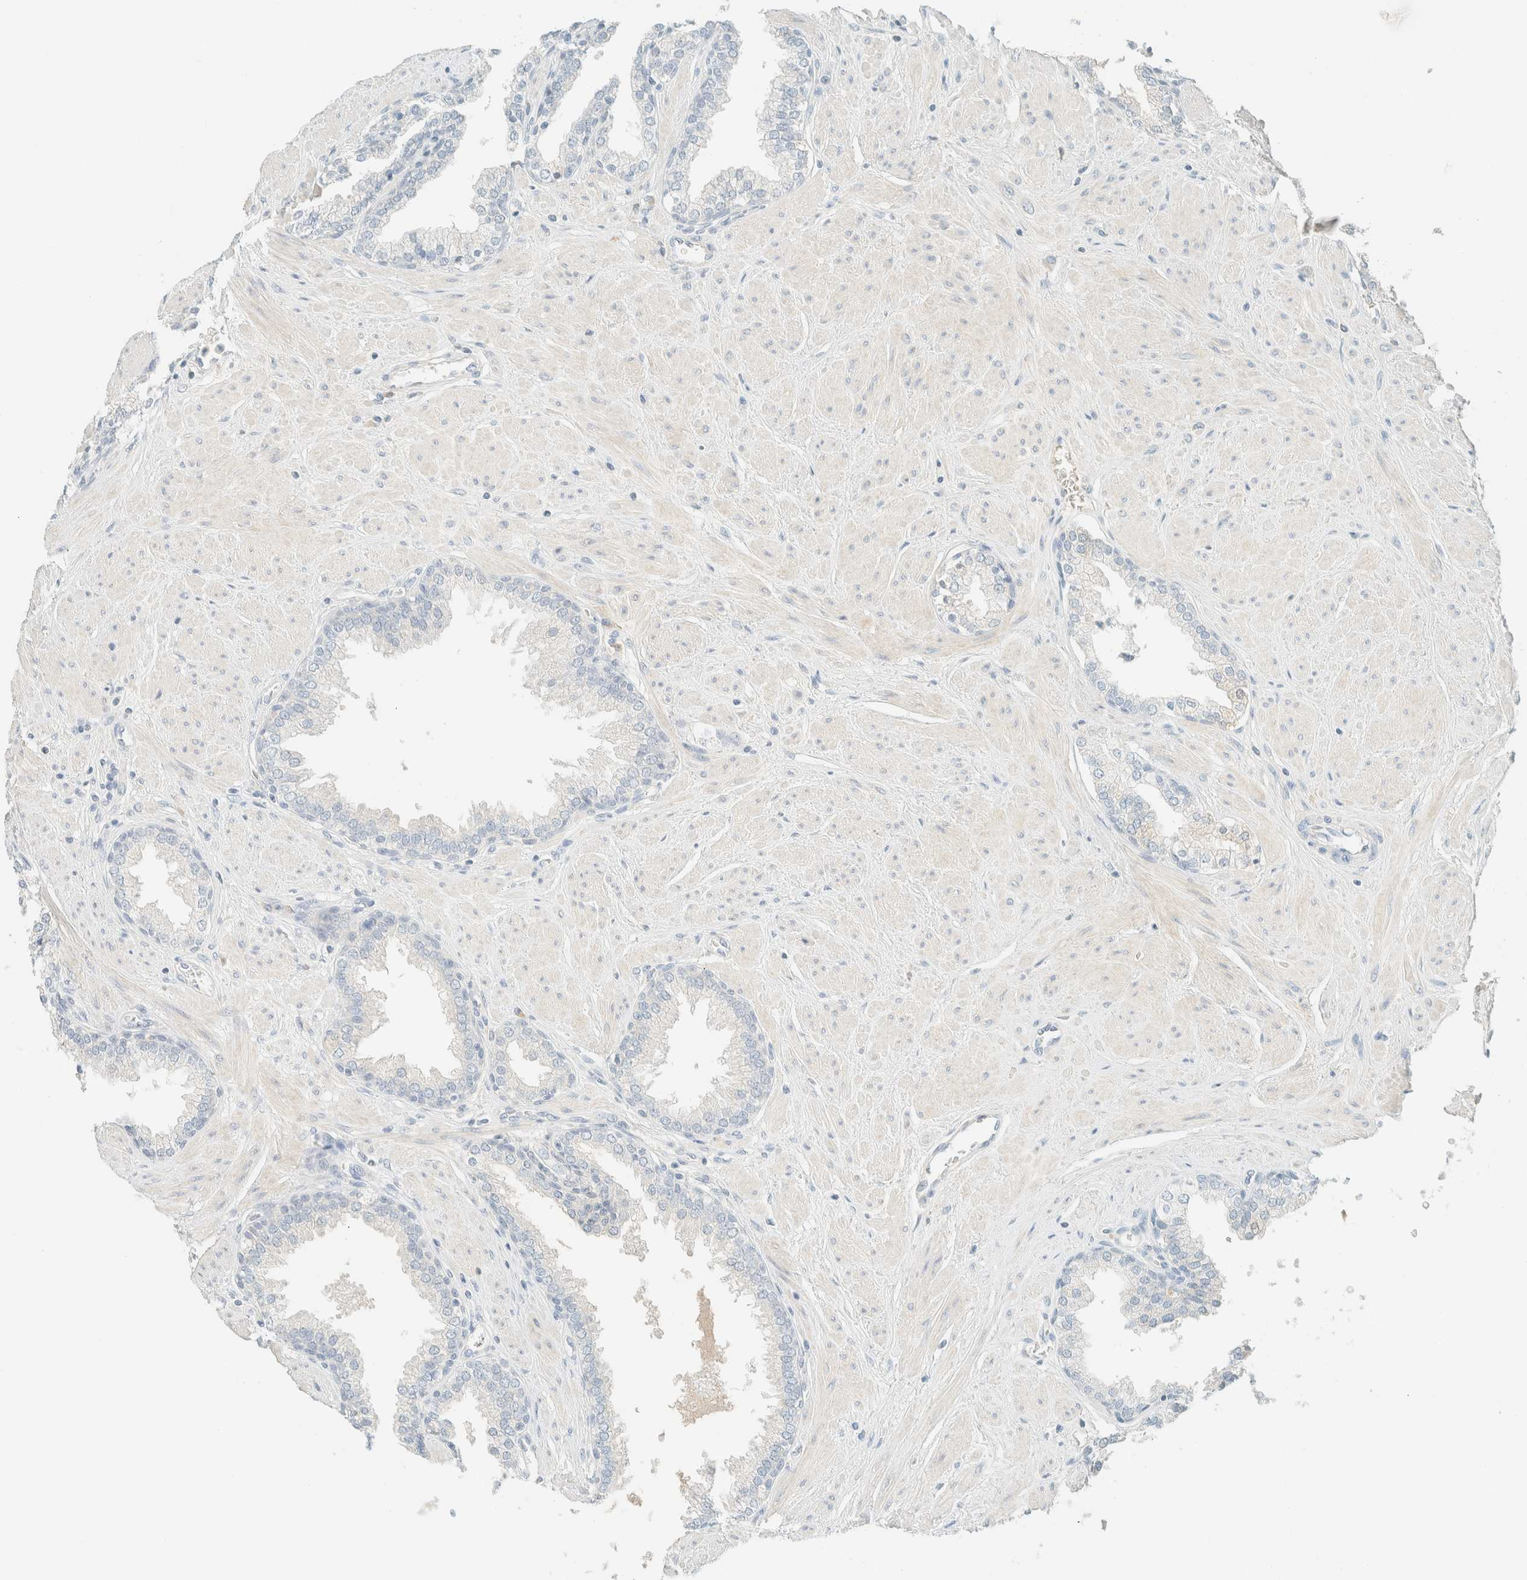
{"staining": {"intensity": "negative", "quantity": "none", "location": "none"}, "tissue": "prostate", "cell_type": "Glandular cells", "image_type": "normal", "snomed": [{"axis": "morphology", "description": "Normal tissue, NOS"}, {"axis": "topography", "description": "Prostate"}], "caption": "This is an immunohistochemistry (IHC) histopathology image of benign human prostate. There is no expression in glandular cells.", "gene": "GPA33", "patient": {"sex": "male", "age": 51}}